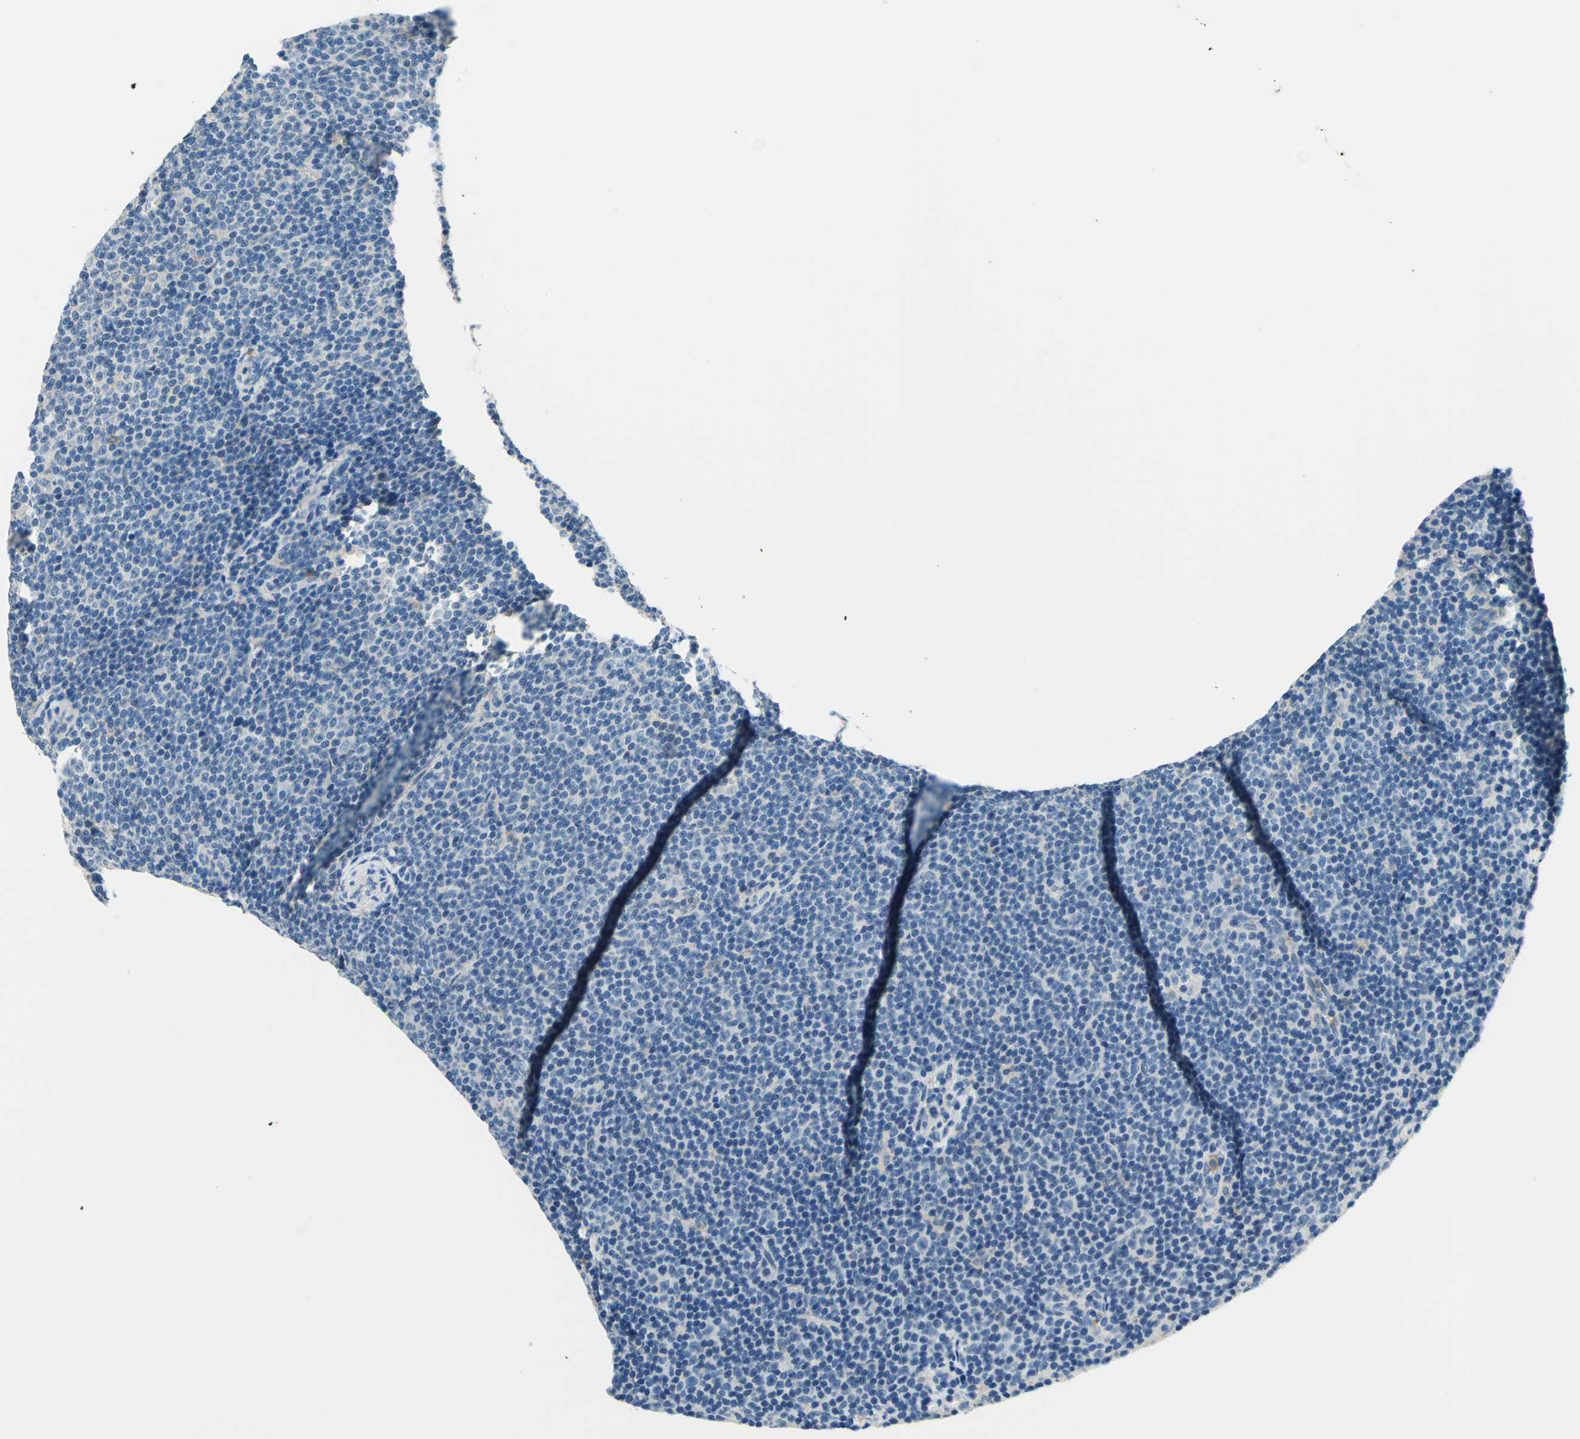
{"staining": {"intensity": "negative", "quantity": "none", "location": "none"}, "tissue": "lymphoma", "cell_type": "Tumor cells", "image_type": "cancer", "snomed": [{"axis": "morphology", "description": "Malignant lymphoma, non-Hodgkin's type, Low grade"}, {"axis": "topography", "description": "Lymph node"}], "caption": "Immunohistochemistry (IHC) of human lymphoma displays no positivity in tumor cells.", "gene": "SIGLEC9", "patient": {"sex": "female", "age": 67}}